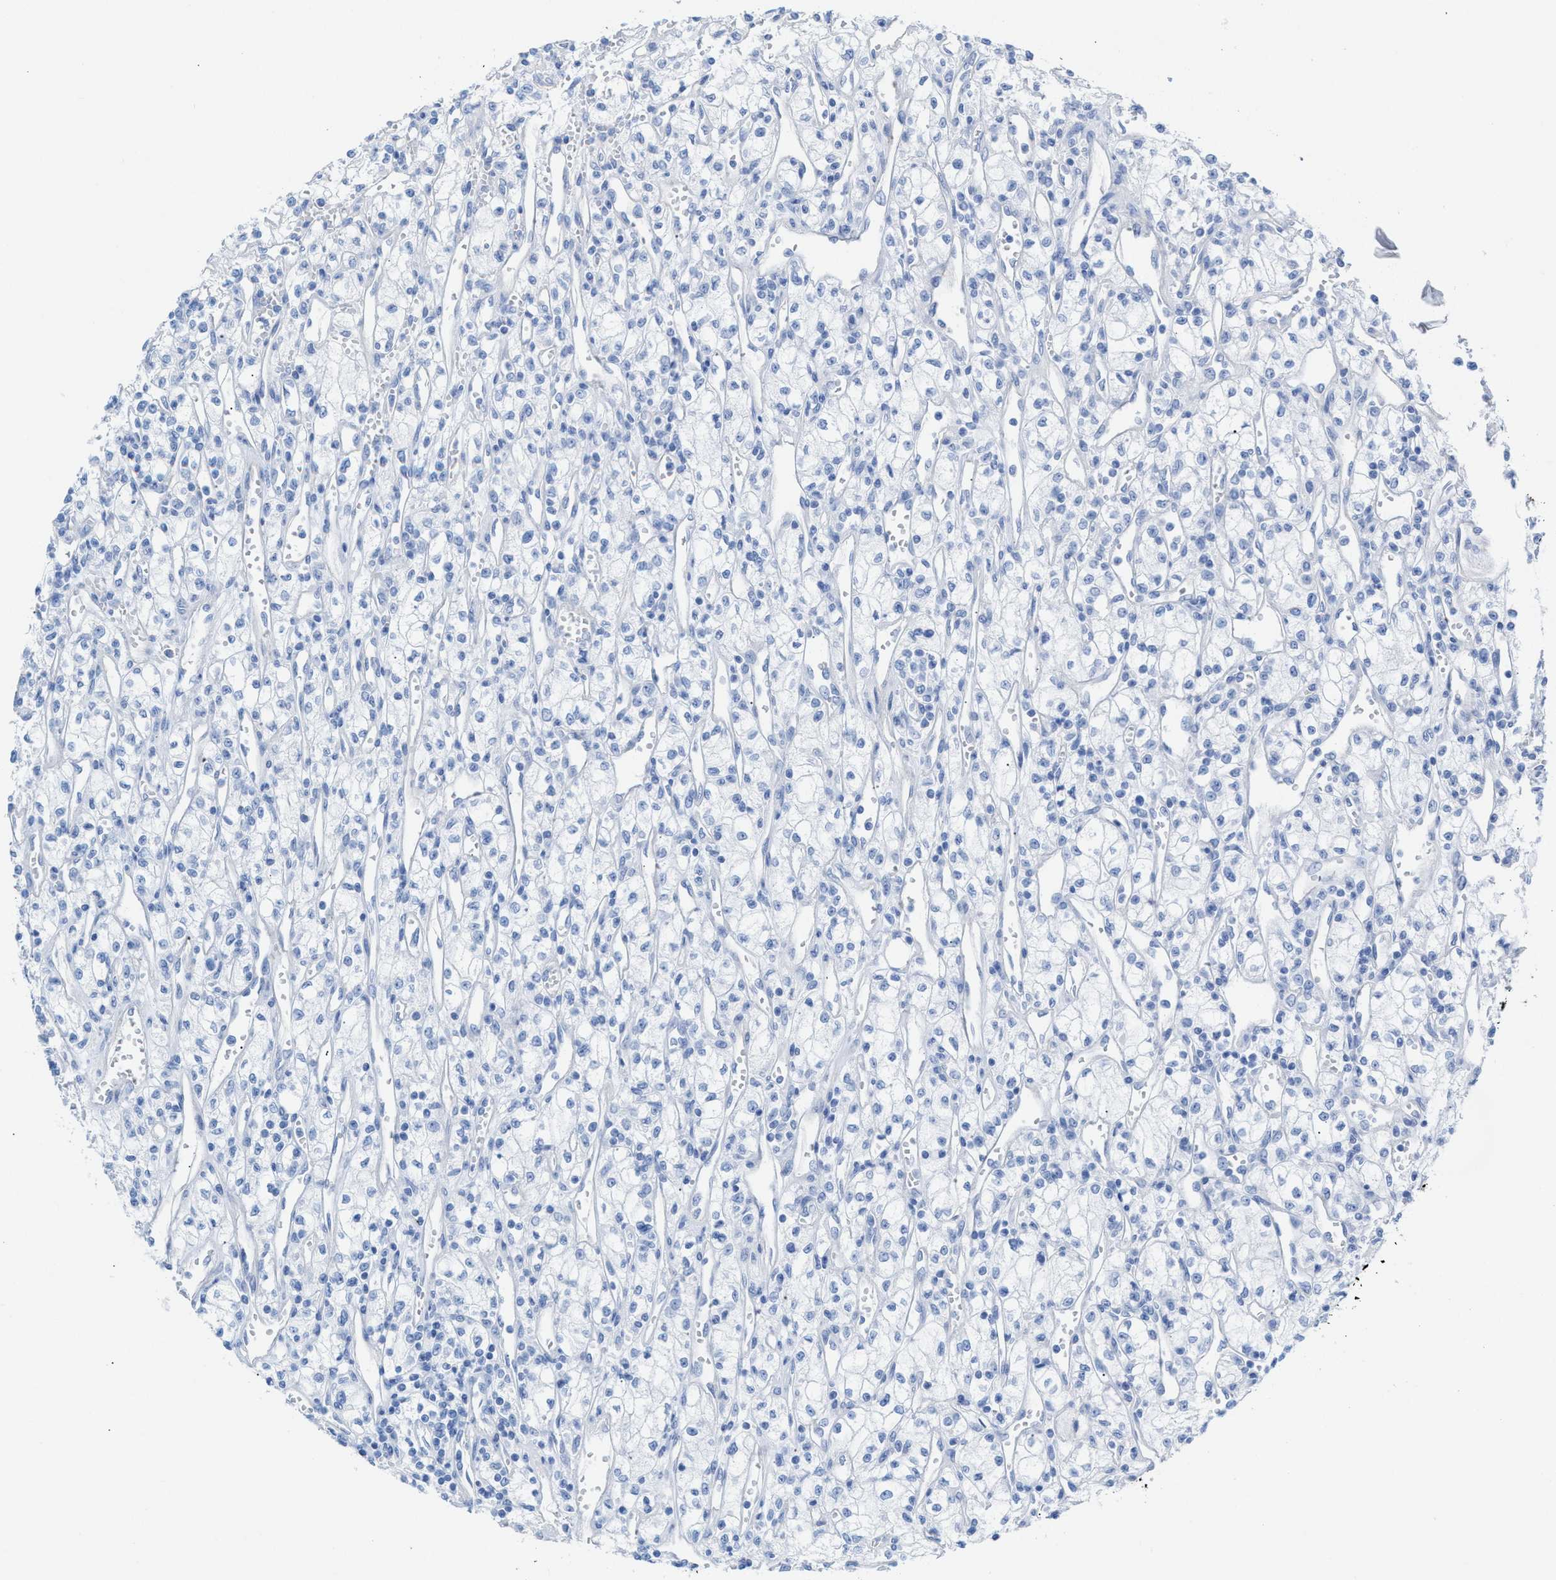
{"staining": {"intensity": "negative", "quantity": "none", "location": "none"}, "tissue": "renal cancer", "cell_type": "Tumor cells", "image_type": "cancer", "snomed": [{"axis": "morphology", "description": "Adenocarcinoma, NOS"}, {"axis": "topography", "description": "Kidney"}], "caption": "Immunohistochemical staining of human renal cancer (adenocarcinoma) reveals no significant positivity in tumor cells.", "gene": "CPA1", "patient": {"sex": "male", "age": 59}}